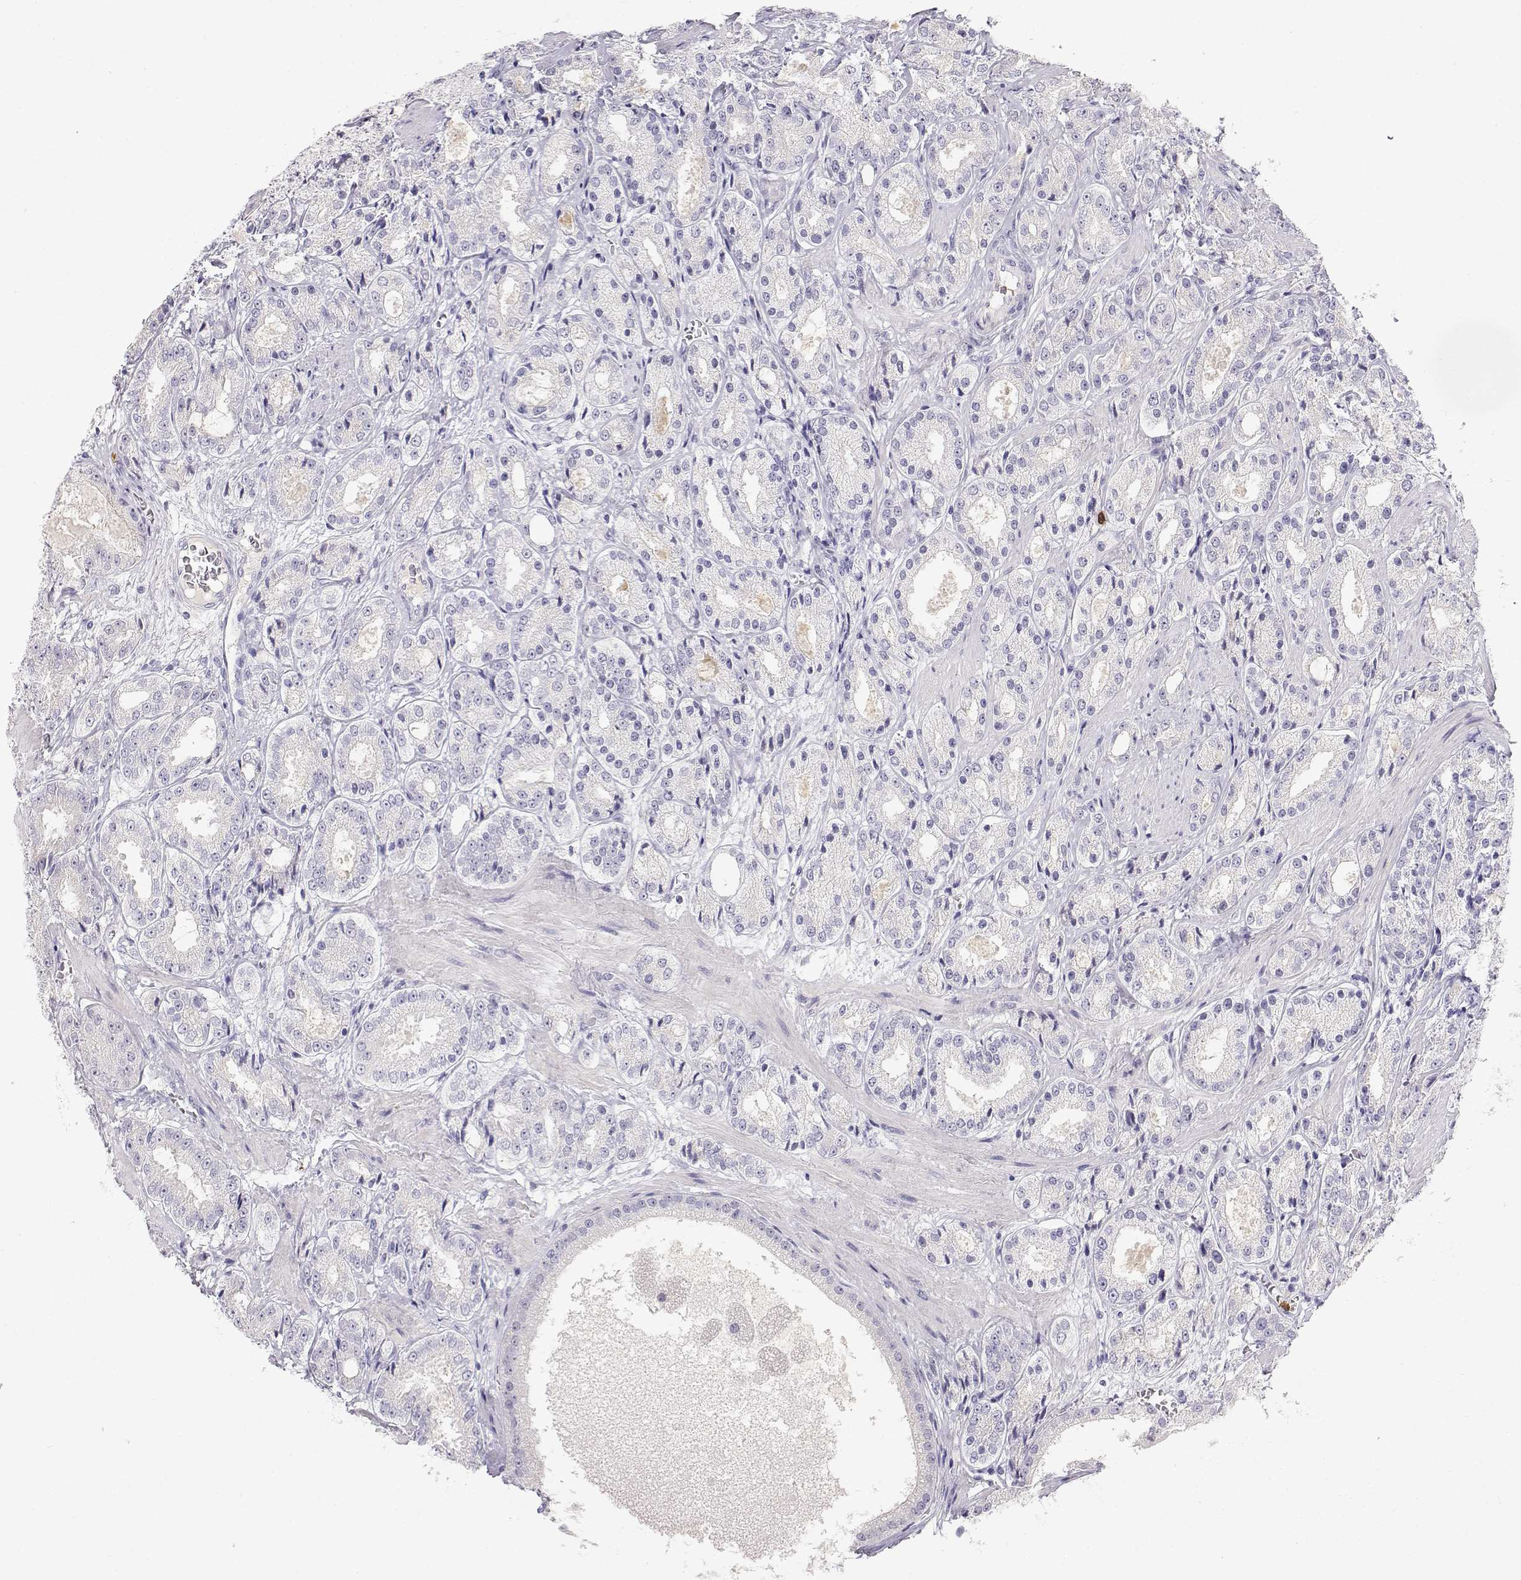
{"staining": {"intensity": "negative", "quantity": "none", "location": "none"}, "tissue": "prostate cancer", "cell_type": "Tumor cells", "image_type": "cancer", "snomed": [{"axis": "morphology", "description": "Adenocarcinoma, High grade"}, {"axis": "topography", "description": "Prostate"}], "caption": "An immunohistochemistry histopathology image of prostate adenocarcinoma (high-grade) is shown. There is no staining in tumor cells of prostate adenocarcinoma (high-grade).", "gene": "CDHR1", "patient": {"sex": "male", "age": 66}}